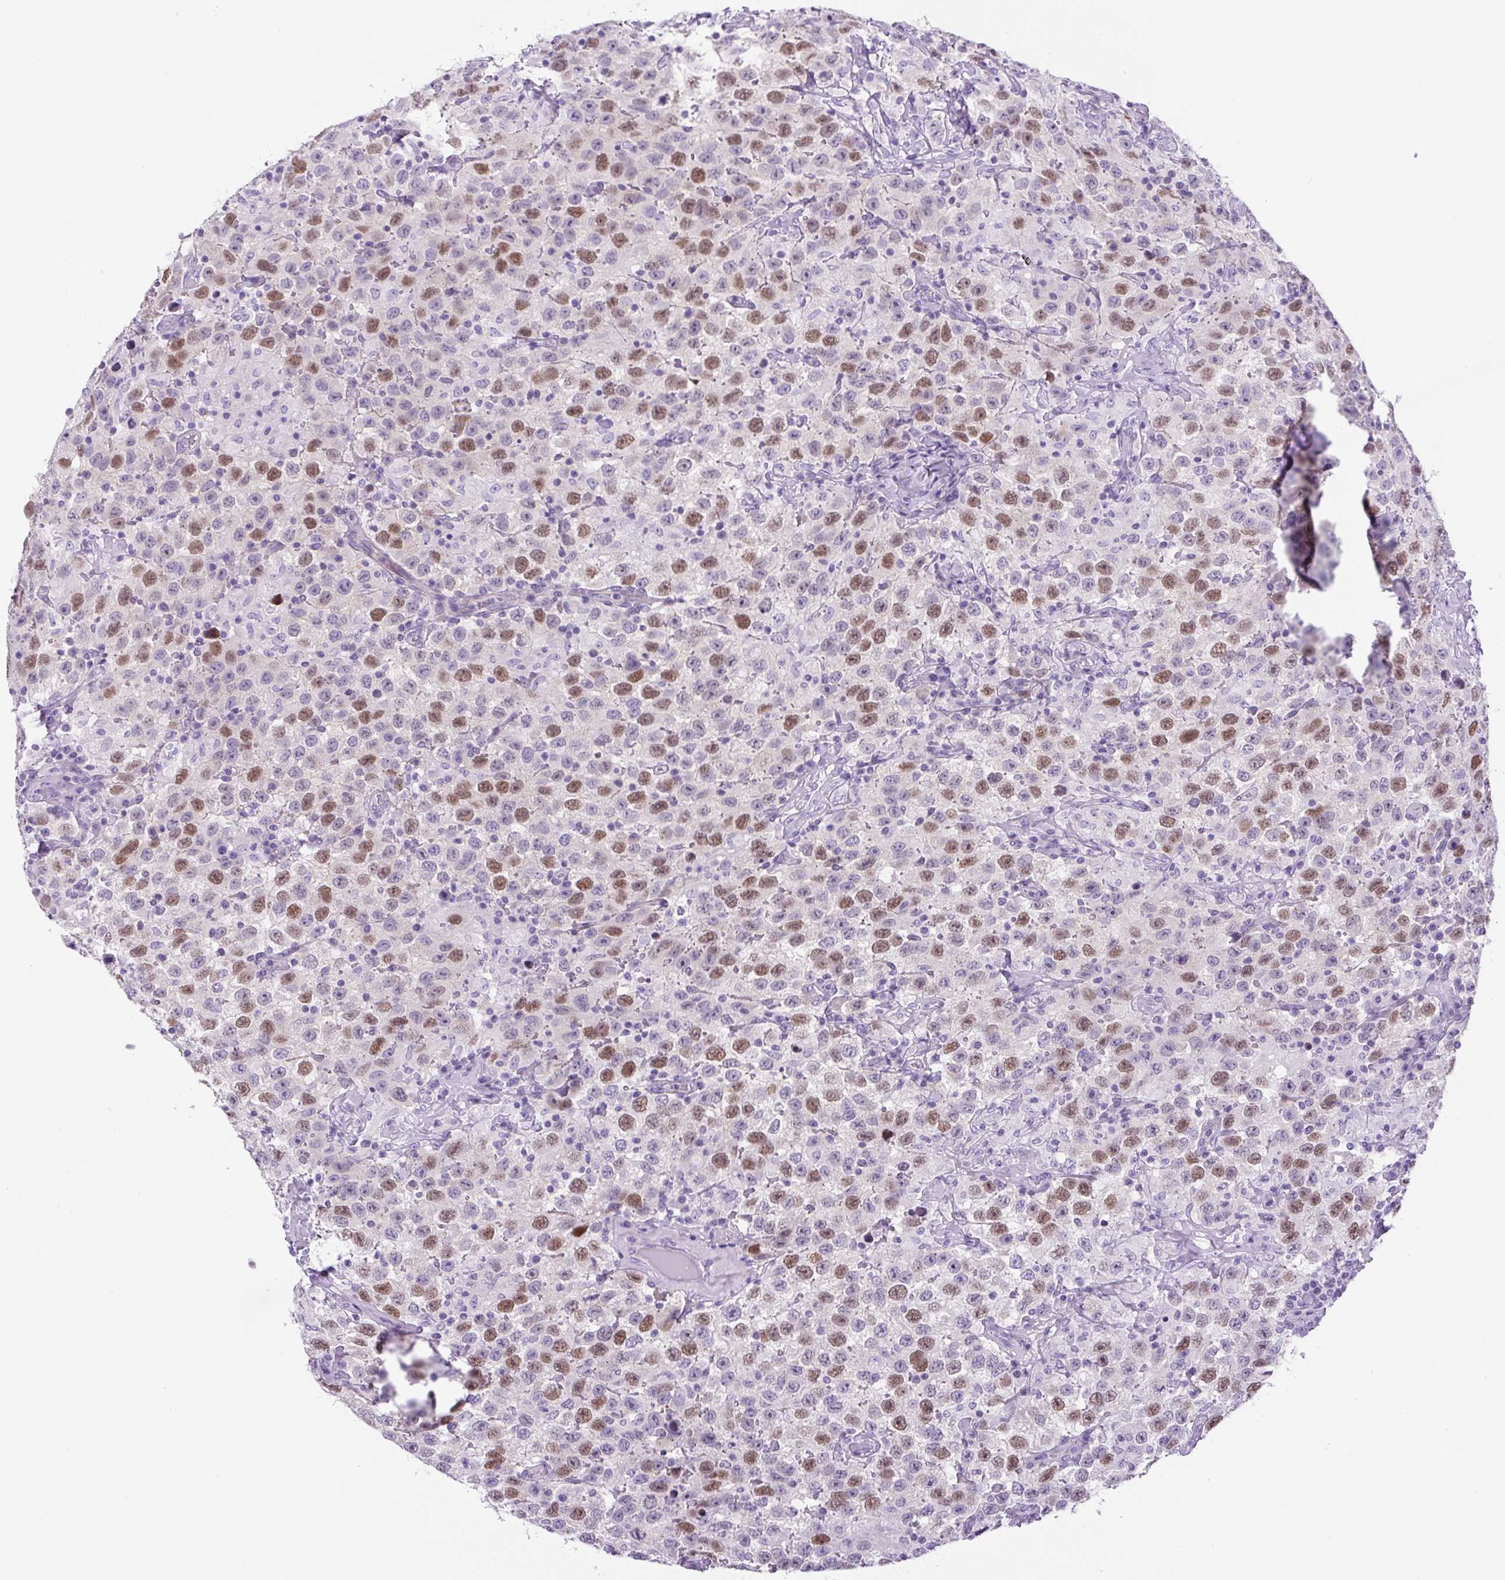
{"staining": {"intensity": "moderate", "quantity": "25%-75%", "location": "nuclear"}, "tissue": "testis cancer", "cell_type": "Tumor cells", "image_type": "cancer", "snomed": [{"axis": "morphology", "description": "Seminoma, NOS"}, {"axis": "topography", "description": "Testis"}], "caption": "IHC image of neoplastic tissue: seminoma (testis) stained using immunohistochemistry demonstrates medium levels of moderate protein expression localized specifically in the nuclear of tumor cells, appearing as a nuclear brown color.", "gene": "ADAMTS19", "patient": {"sex": "male", "age": 41}}